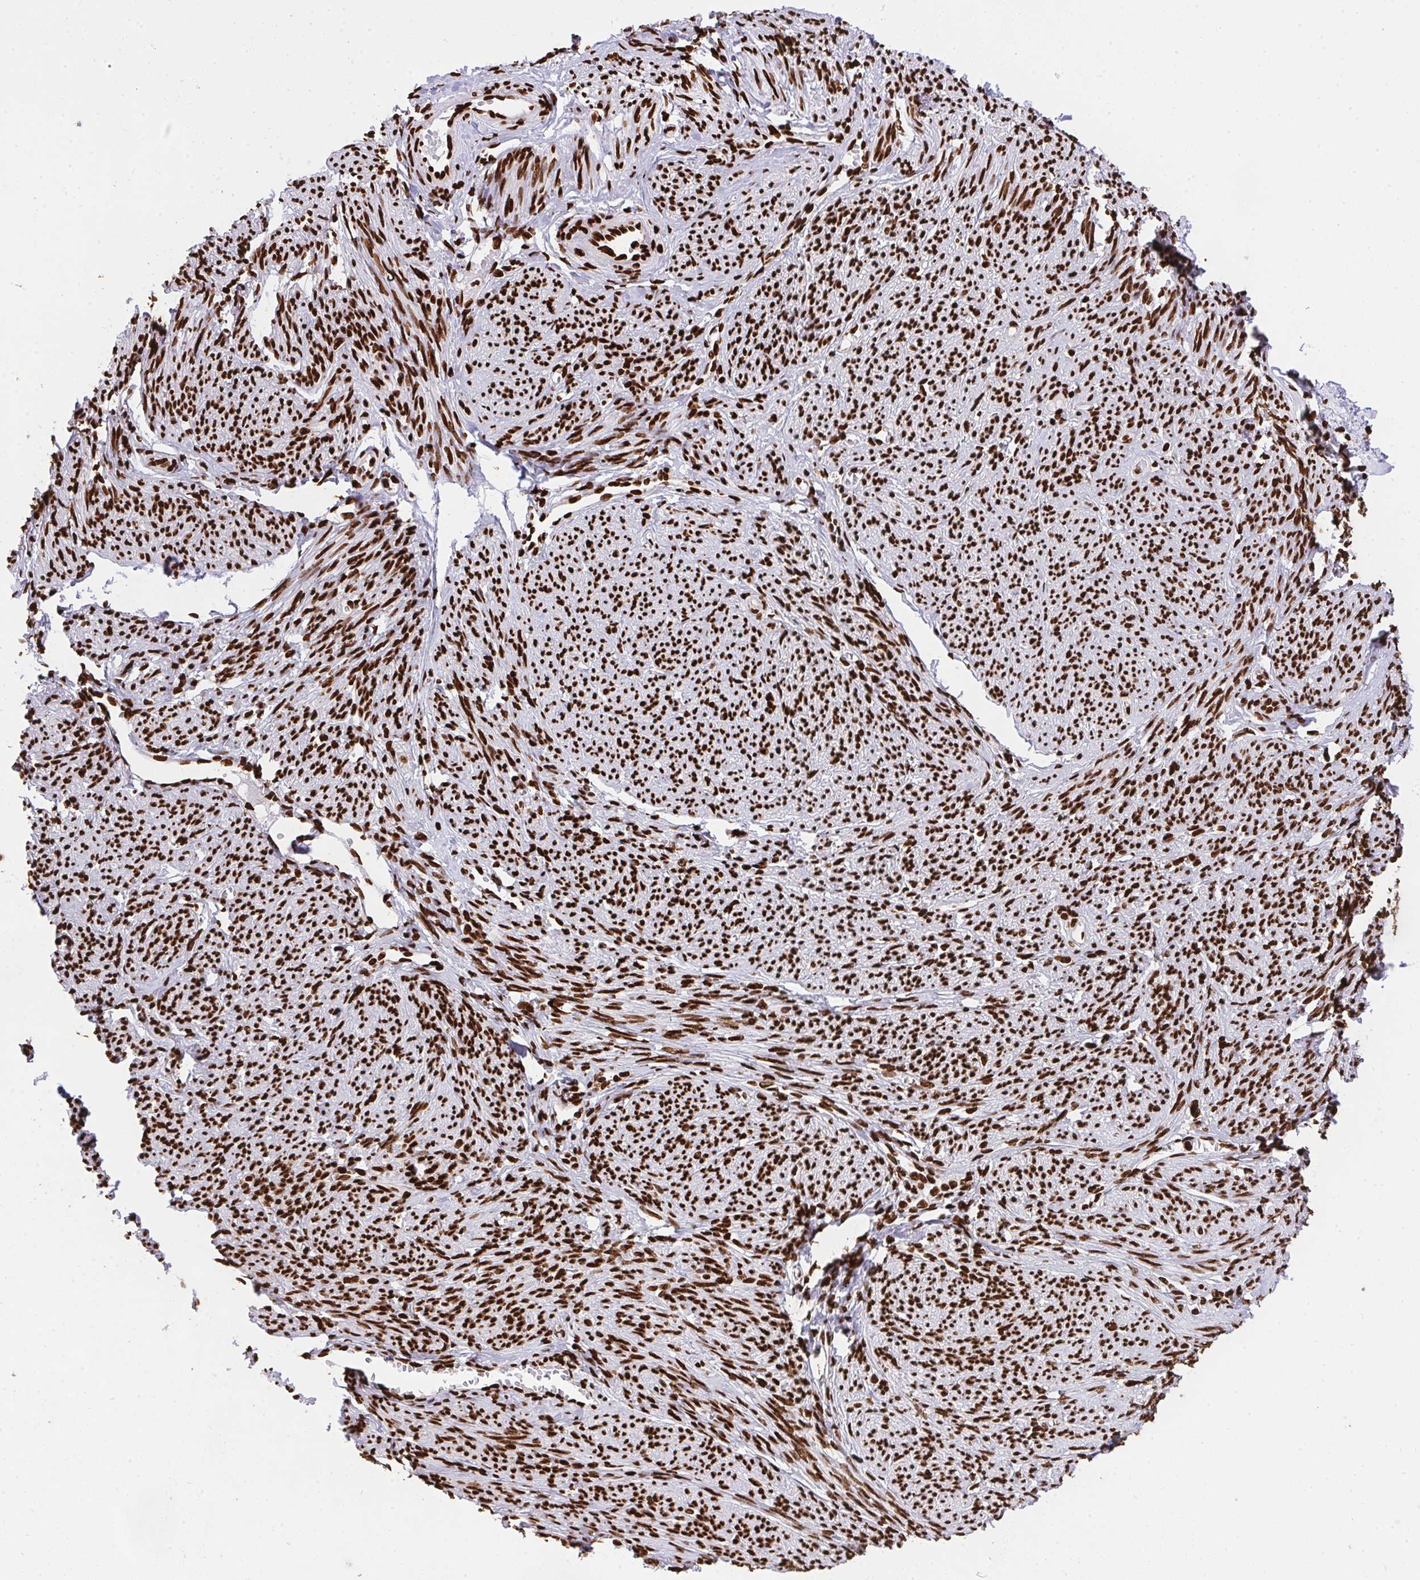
{"staining": {"intensity": "strong", "quantity": ">75%", "location": "nuclear"}, "tissue": "smooth muscle", "cell_type": "Smooth muscle cells", "image_type": "normal", "snomed": [{"axis": "morphology", "description": "Normal tissue, NOS"}, {"axis": "topography", "description": "Smooth muscle"}], "caption": "The photomicrograph reveals immunohistochemical staining of benign smooth muscle. There is strong nuclear positivity is appreciated in about >75% of smooth muscle cells.", "gene": "HNRNPL", "patient": {"sex": "female", "age": 65}}